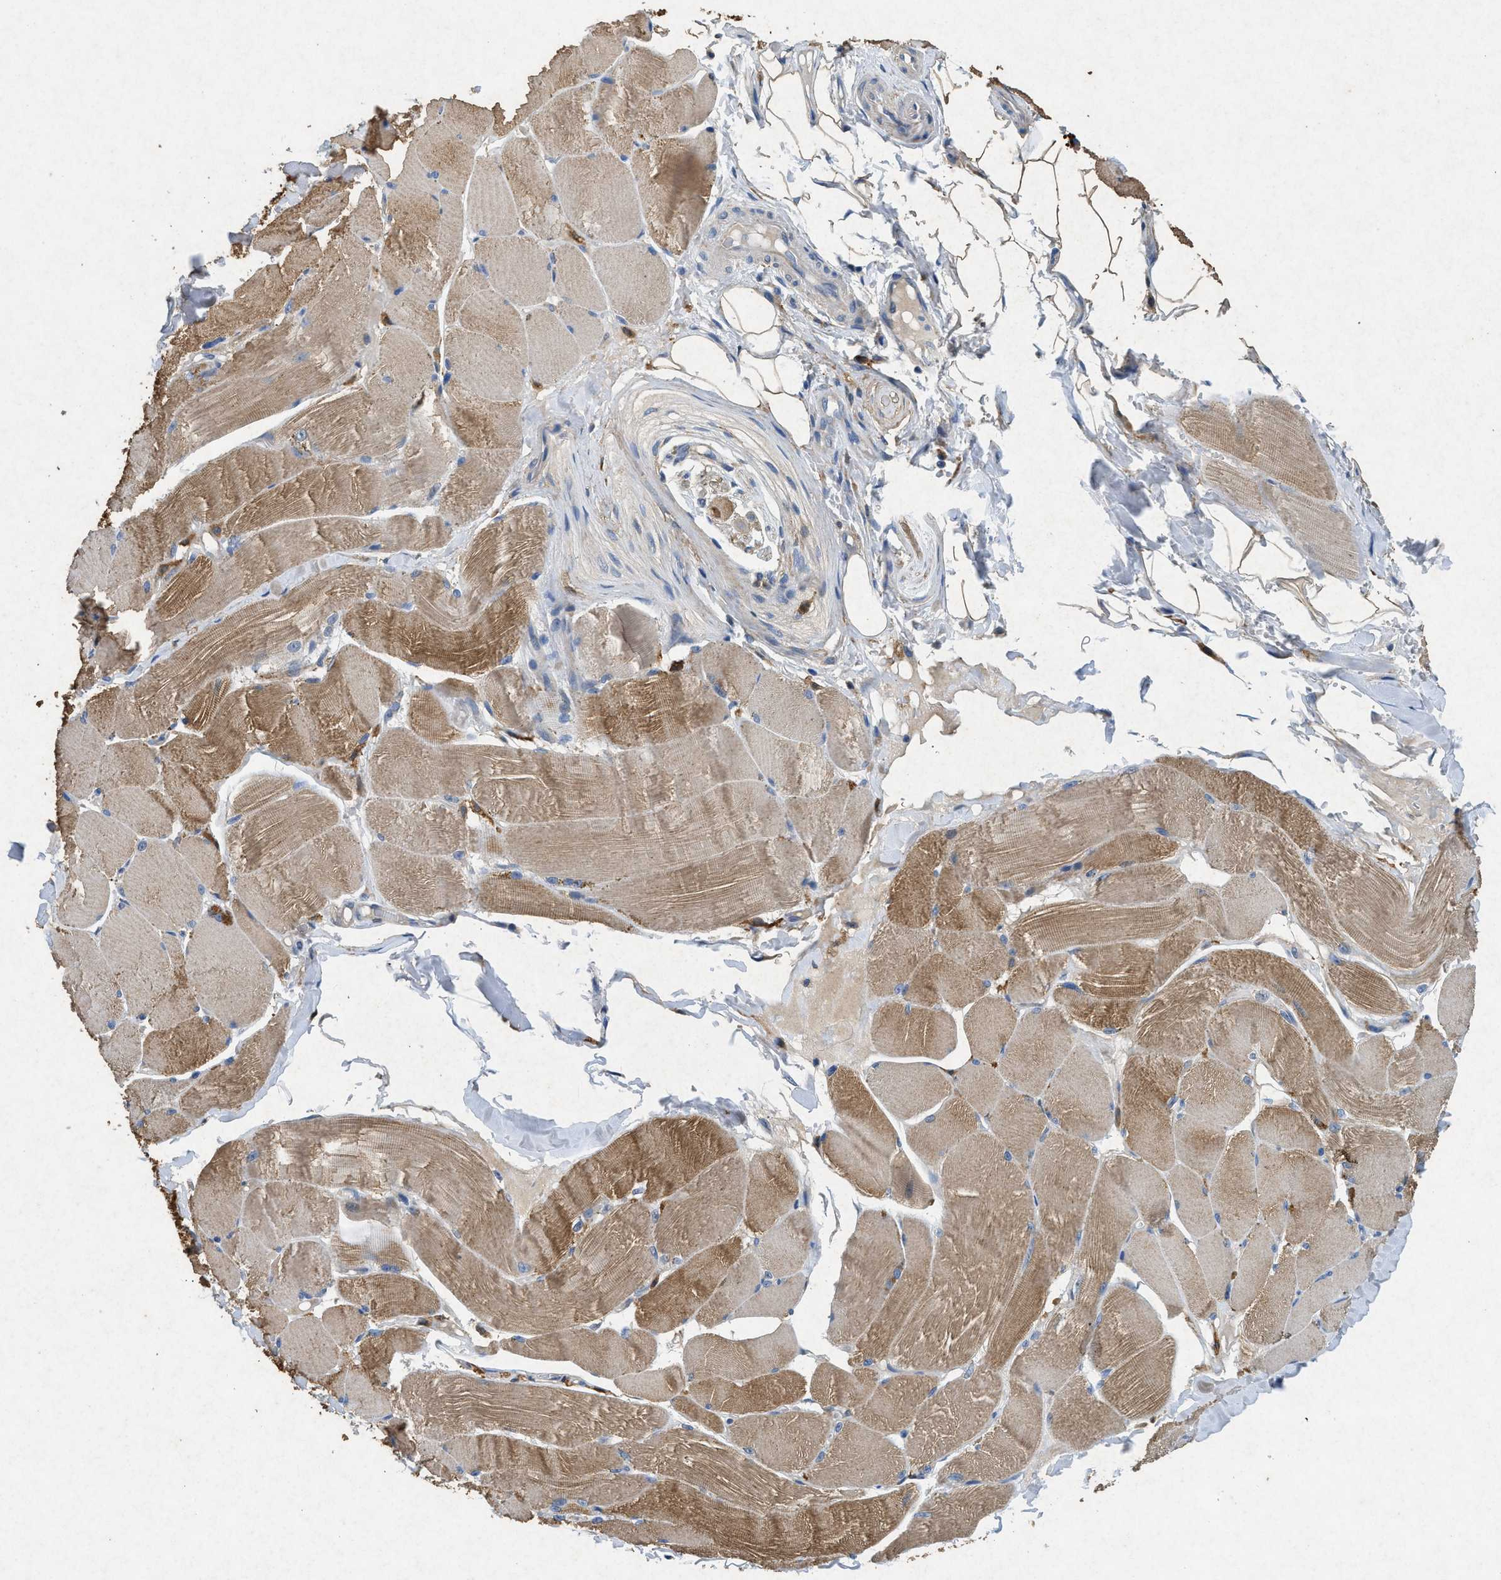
{"staining": {"intensity": "moderate", "quantity": ">75%", "location": "cytoplasmic/membranous"}, "tissue": "skeletal muscle", "cell_type": "Myocytes", "image_type": "normal", "snomed": [{"axis": "morphology", "description": "Normal tissue, NOS"}, {"axis": "topography", "description": "Skin"}, {"axis": "topography", "description": "Skeletal muscle"}], "caption": "Immunohistochemistry (IHC) of normal skeletal muscle reveals medium levels of moderate cytoplasmic/membranous positivity in approximately >75% of myocytes.", "gene": "CDK15", "patient": {"sex": "male", "age": 83}}